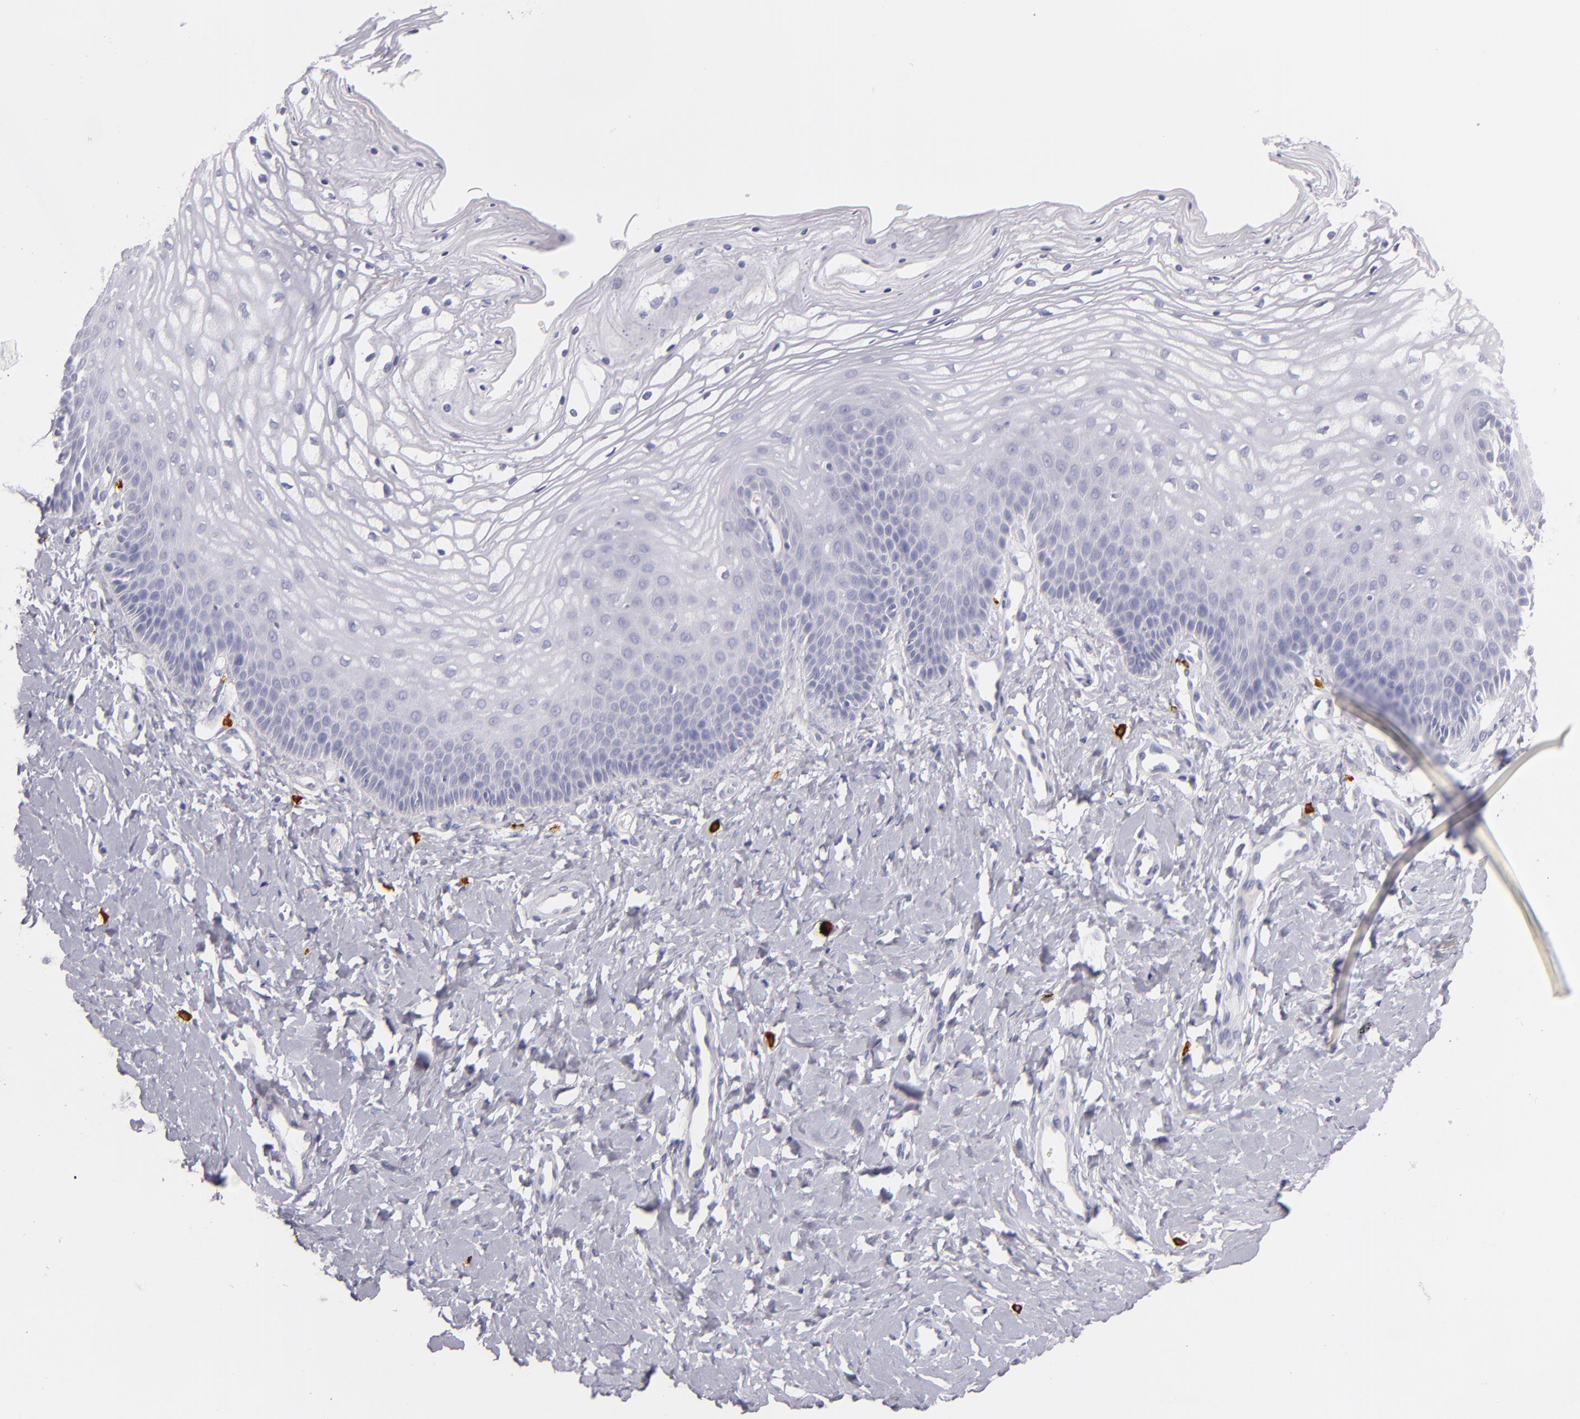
{"staining": {"intensity": "negative", "quantity": "none", "location": "none"}, "tissue": "vagina", "cell_type": "Squamous epithelial cells", "image_type": "normal", "snomed": [{"axis": "morphology", "description": "Normal tissue, NOS"}, {"axis": "topography", "description": "Vagina"}], "caption": "The immunohistochemistry (IHC) photomicrograph has no significant expression in squamous epithelial cells of vagina. (Brightfield microscopy of DAB (3,3'-diaminobenzidine) IHC at high magnification).", "gene": "TPSD1", "patient": {"sex": "female", "age": 68}}